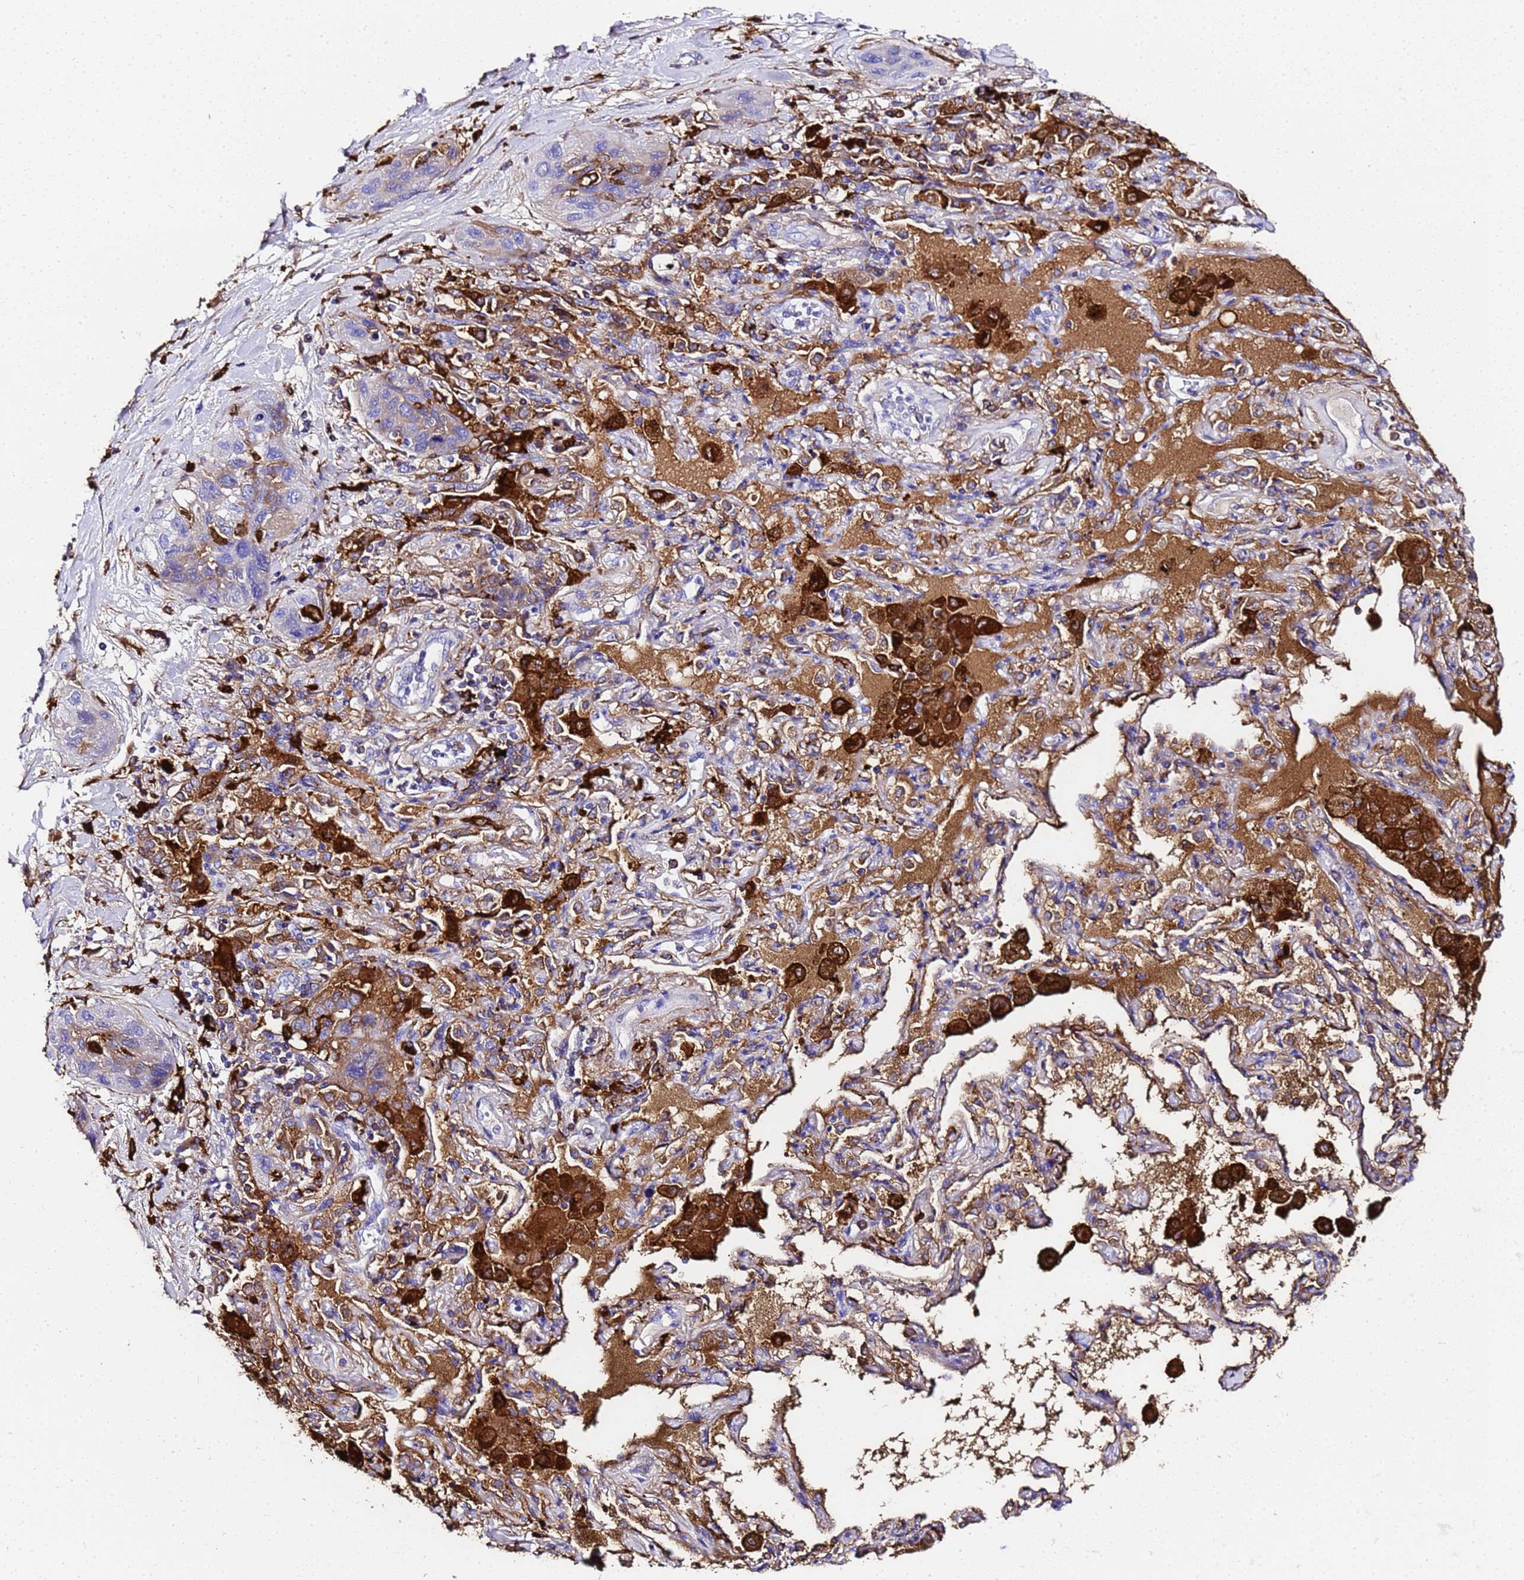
{"staining": {"intensity": "weak", "quantity": "<25%", "location": "cytoplasmic/membranous"}, "tissue": "lung cancer", "cell_type": "Tumor cells", "image_type": "cancer", "snomed": [{"axis": "morphology", "description": "Squamous cell carcinoma, NOS"}, {"axis": "topography", "description": "Lung"}], "caption": "Tumor cells are negative for protein expression in human lung squamous cell carcinoma. (DAB immunohistochemistry (IHC) visualized using brightfield microscopy, high magnification).", "gene": "FTL", "patient": {"sex": "female", "age": 70}}